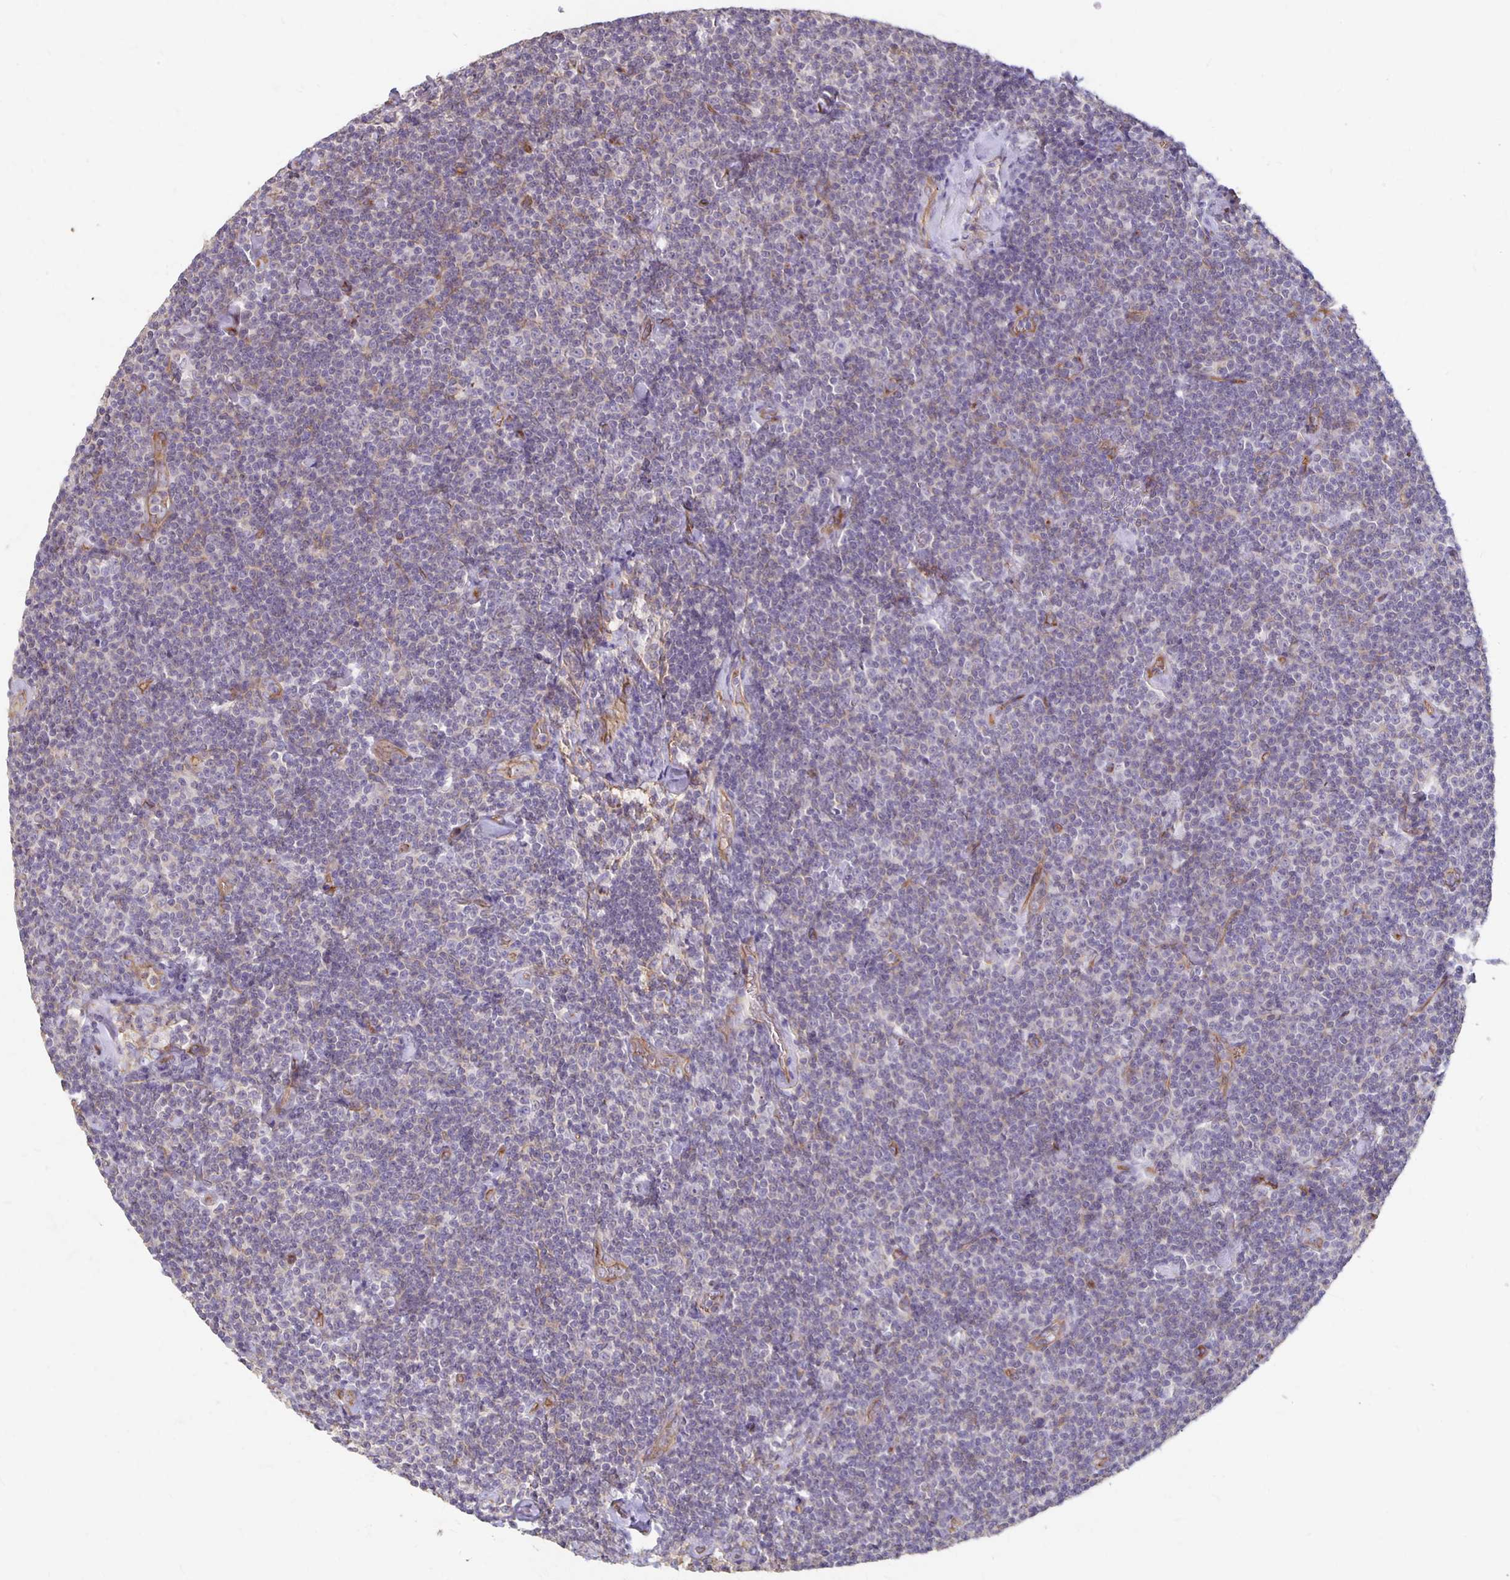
{"staining": {"intensity": "negative", "quantity": "none", "location": "none"}, "tissue": "lymphoma", "cell_type": "Tumor cells", "image_type": "cancer", "snomed": [{"axis": "morphology", "description": "Malignant lymphoma, non-Hodgkin's type, Low grade"}, {"axis": "topography", "description": "Lymph node"}], "caption": "A micrograph of human lymphoma is negative for staining in tumor cells.", "gene": "PPP1R3E", "patient": {"sex": "male", "age": 81}}